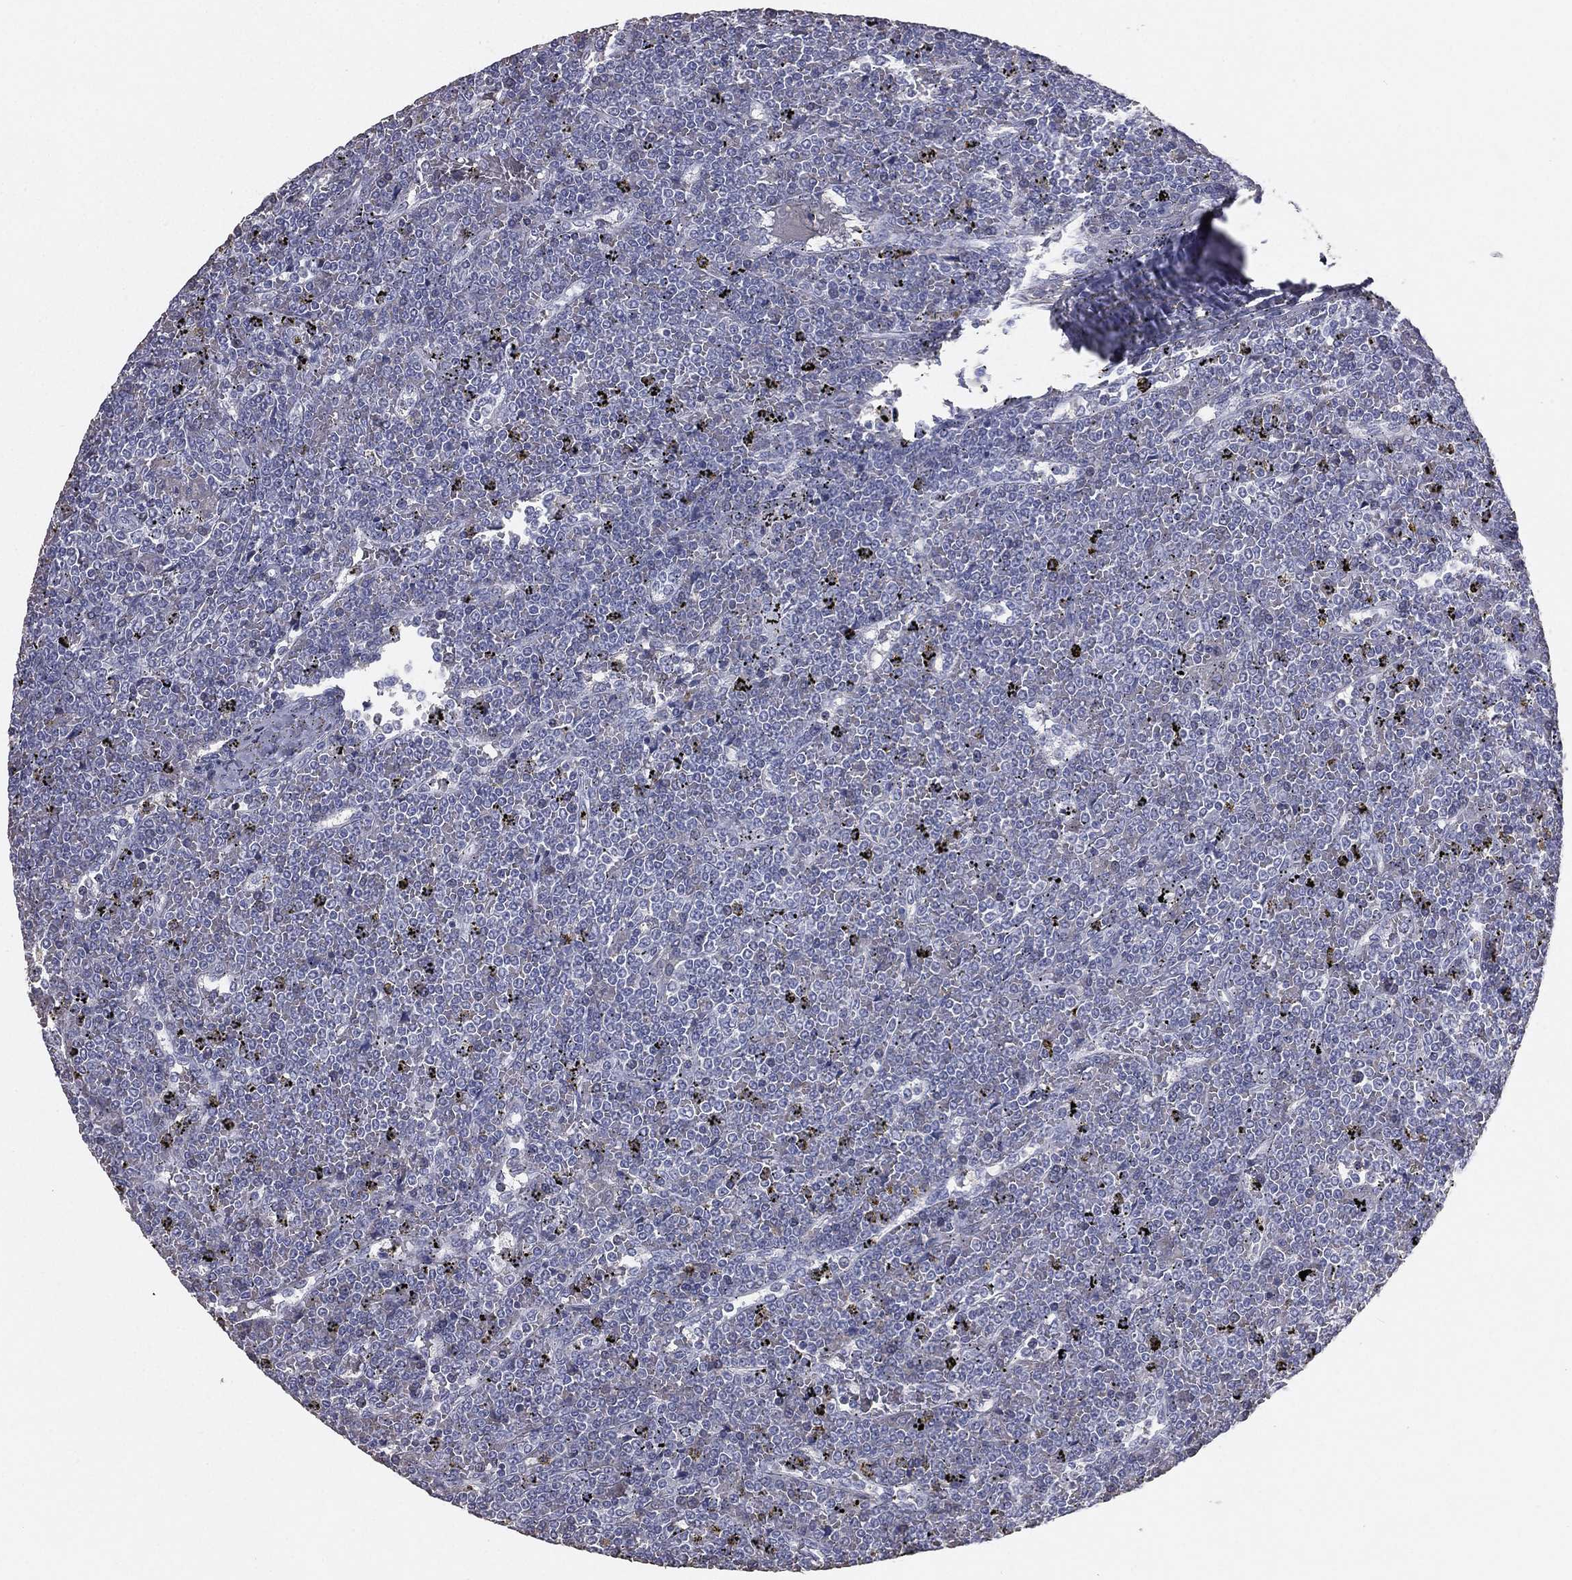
{"staining": {"intensity": "negative", "quantity": "none", "location": "none"}, "tissue": "lymphoma", "cell_type": "Tumor cells", "image_type": "cancer", "snomed": [{"axis": "morphology", "description": "Malignant lymphoma, non-Hodgkin's type, Low grade"}, {"axis": "topography", "description": "Spleen"}], "caption": "Human lymphoma stained for a protein using immunohistochemistry (IHC) exhibits no expression in tumor cells.", "gene": "ESX1", "patient": {"sex": "female", "age": 19}}